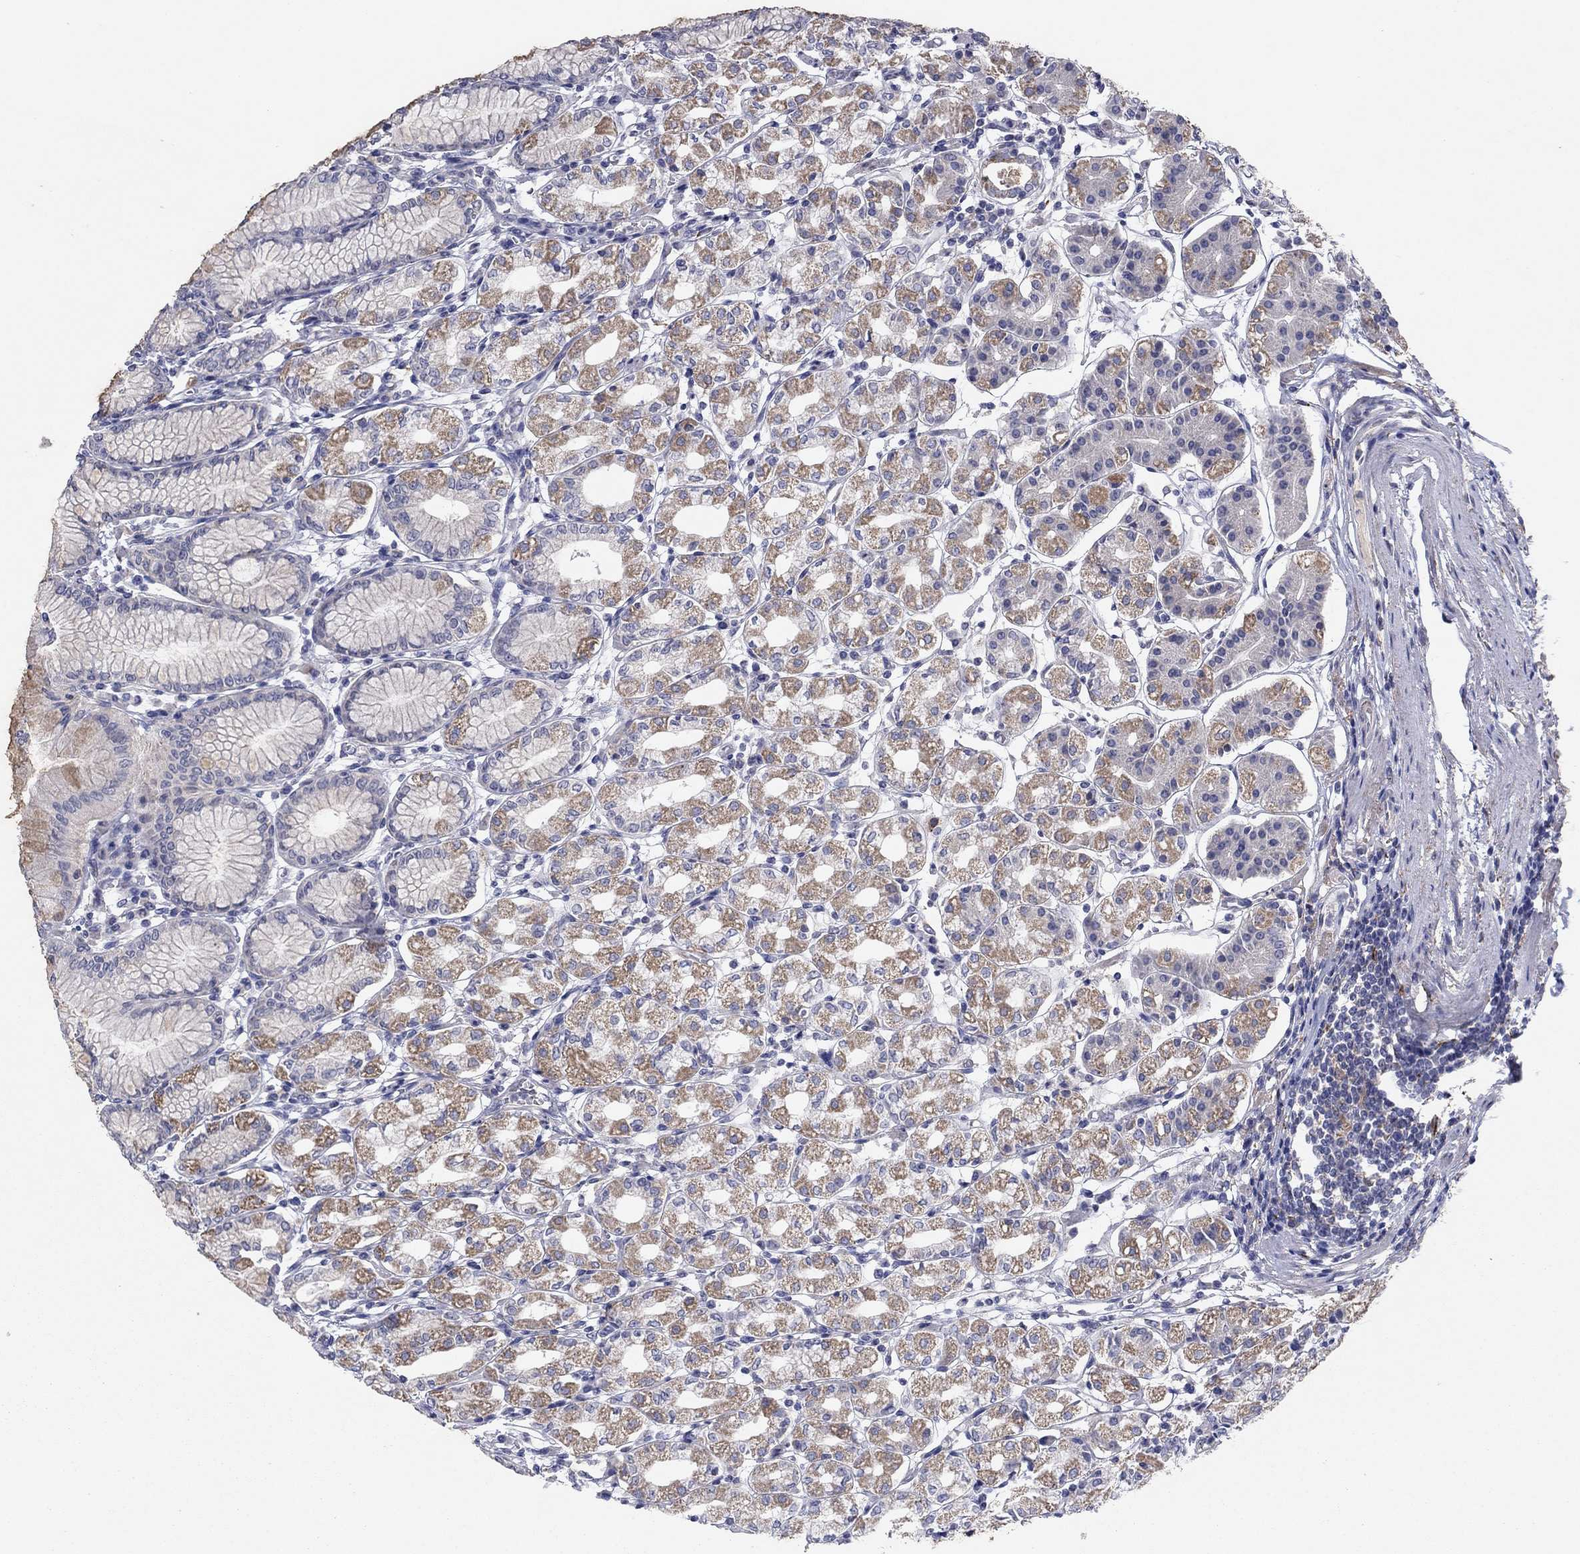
{"staining": {"intensity": "strong", "quantity": "<25%", "location": "cytoplasmic/membranous"}, "tissue": "stomach", "cell_type": "Glandular cells", "image_type": "normal", "snomed": [{"axis": "morphology", "description": "Normal tissue, NOS"}, {"axis": "topography", "description": "Skeletal muscle"}, {"axis": "topography", "description": "Stomach"}], "caption": "IHC micrograph of benign human stomach stained for a protein (brown), which reveals medium levels of strong cytoplasmic/membranous staining in approximately <25% of glandular cells.", "gene": "PTGDS", "patient": {"sex": "female", "age": 57}}